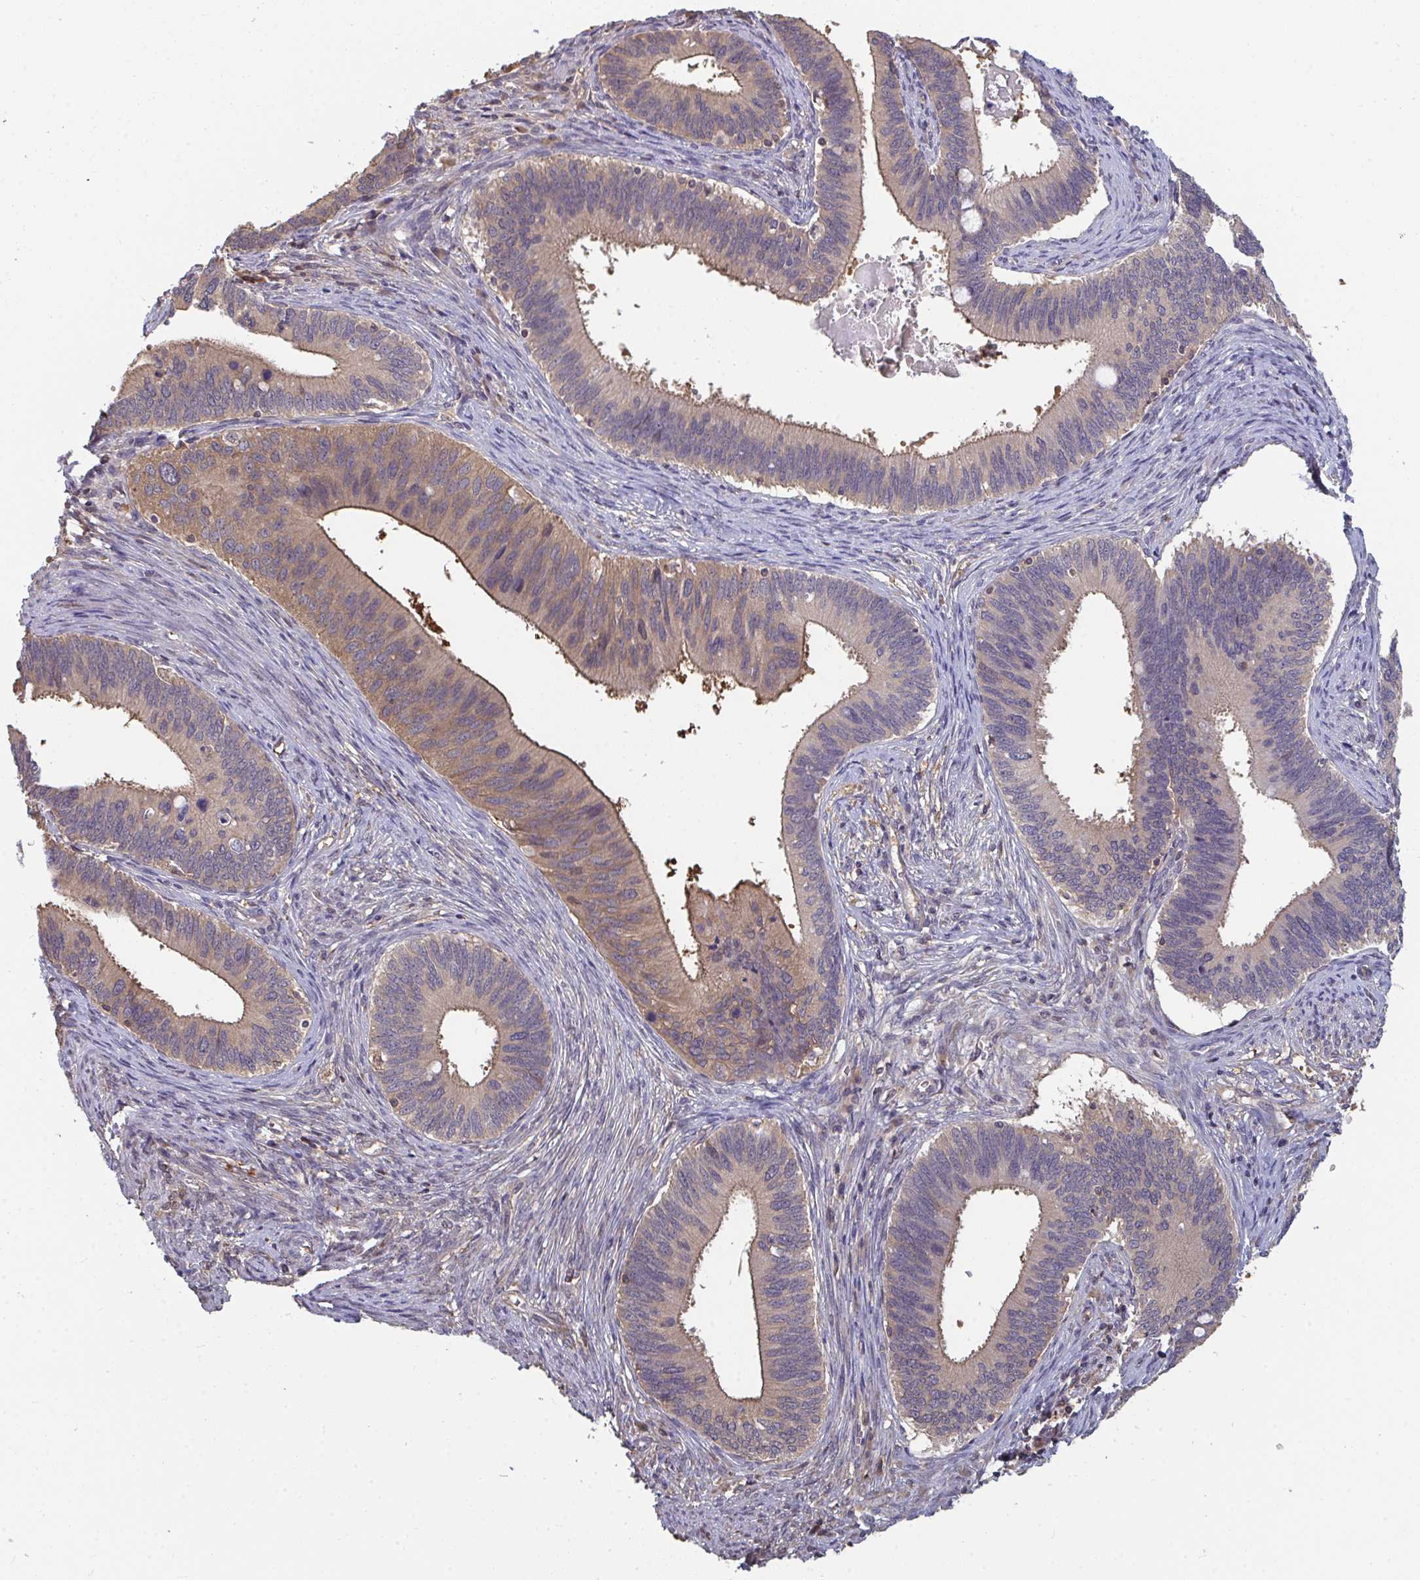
{"staining": {"intensity": "moderate", "quantity": "25%-75%", "location": "cytoplasmic/membranous"}, "tissue": "cervical cancer", "cell_type": "Tumor cells", "image_type": "cancer", "snomed": [{"axis": "morphology", "description": "Adenocarcinoma, NOS"}, {"axis": "topography", "description": "Cervix"}], "caption": "Immunohistochemical staining of cervical cancer (adenocarcinoma) shows moderate cytoplasmic/membranous protein positivity in about 25%-75% of tumor cells.", "gene": "TTC9C", "patient": {"sex": "female", "age": 42}}